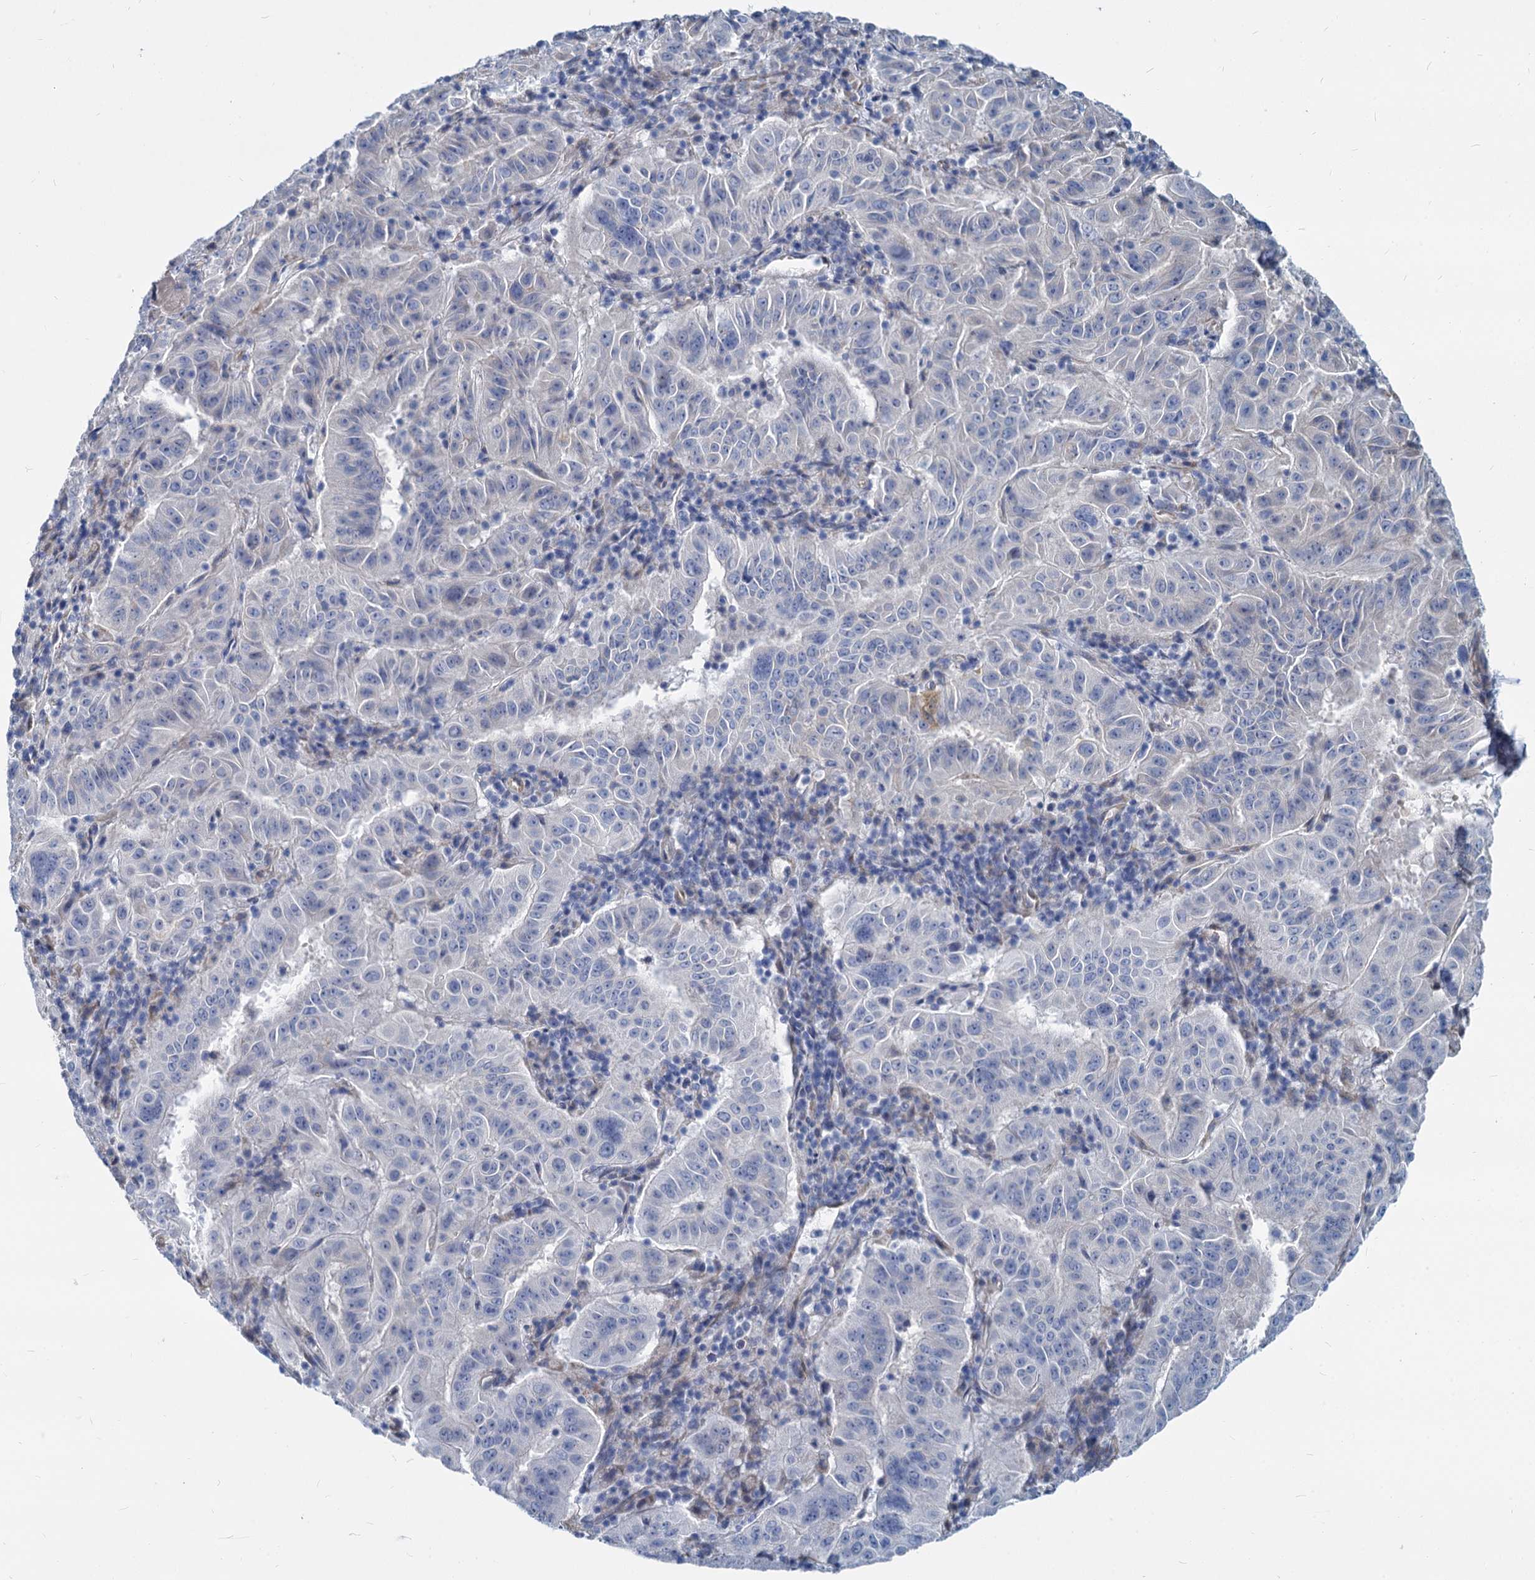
{"staining": {"intensity": "negative", "quantity": "none", "location": "none"}, "tissue": "pancreatic cancer", "cell_type": "Tumor cells", "image_type": "cancer", "snomed": [{"axis": "morphology", "description": "Adenocarcinoma, NOS"}, {"axis": "topography", "description": "Pancreas"}], "caption": "The IHC histopathology image has no significant positivity in tumor cells of pancreatic cancer tissue. (DAB IHC, high magnification).", "gene": "GSTM3", "patient": {"sex": "male", "age": 63}}